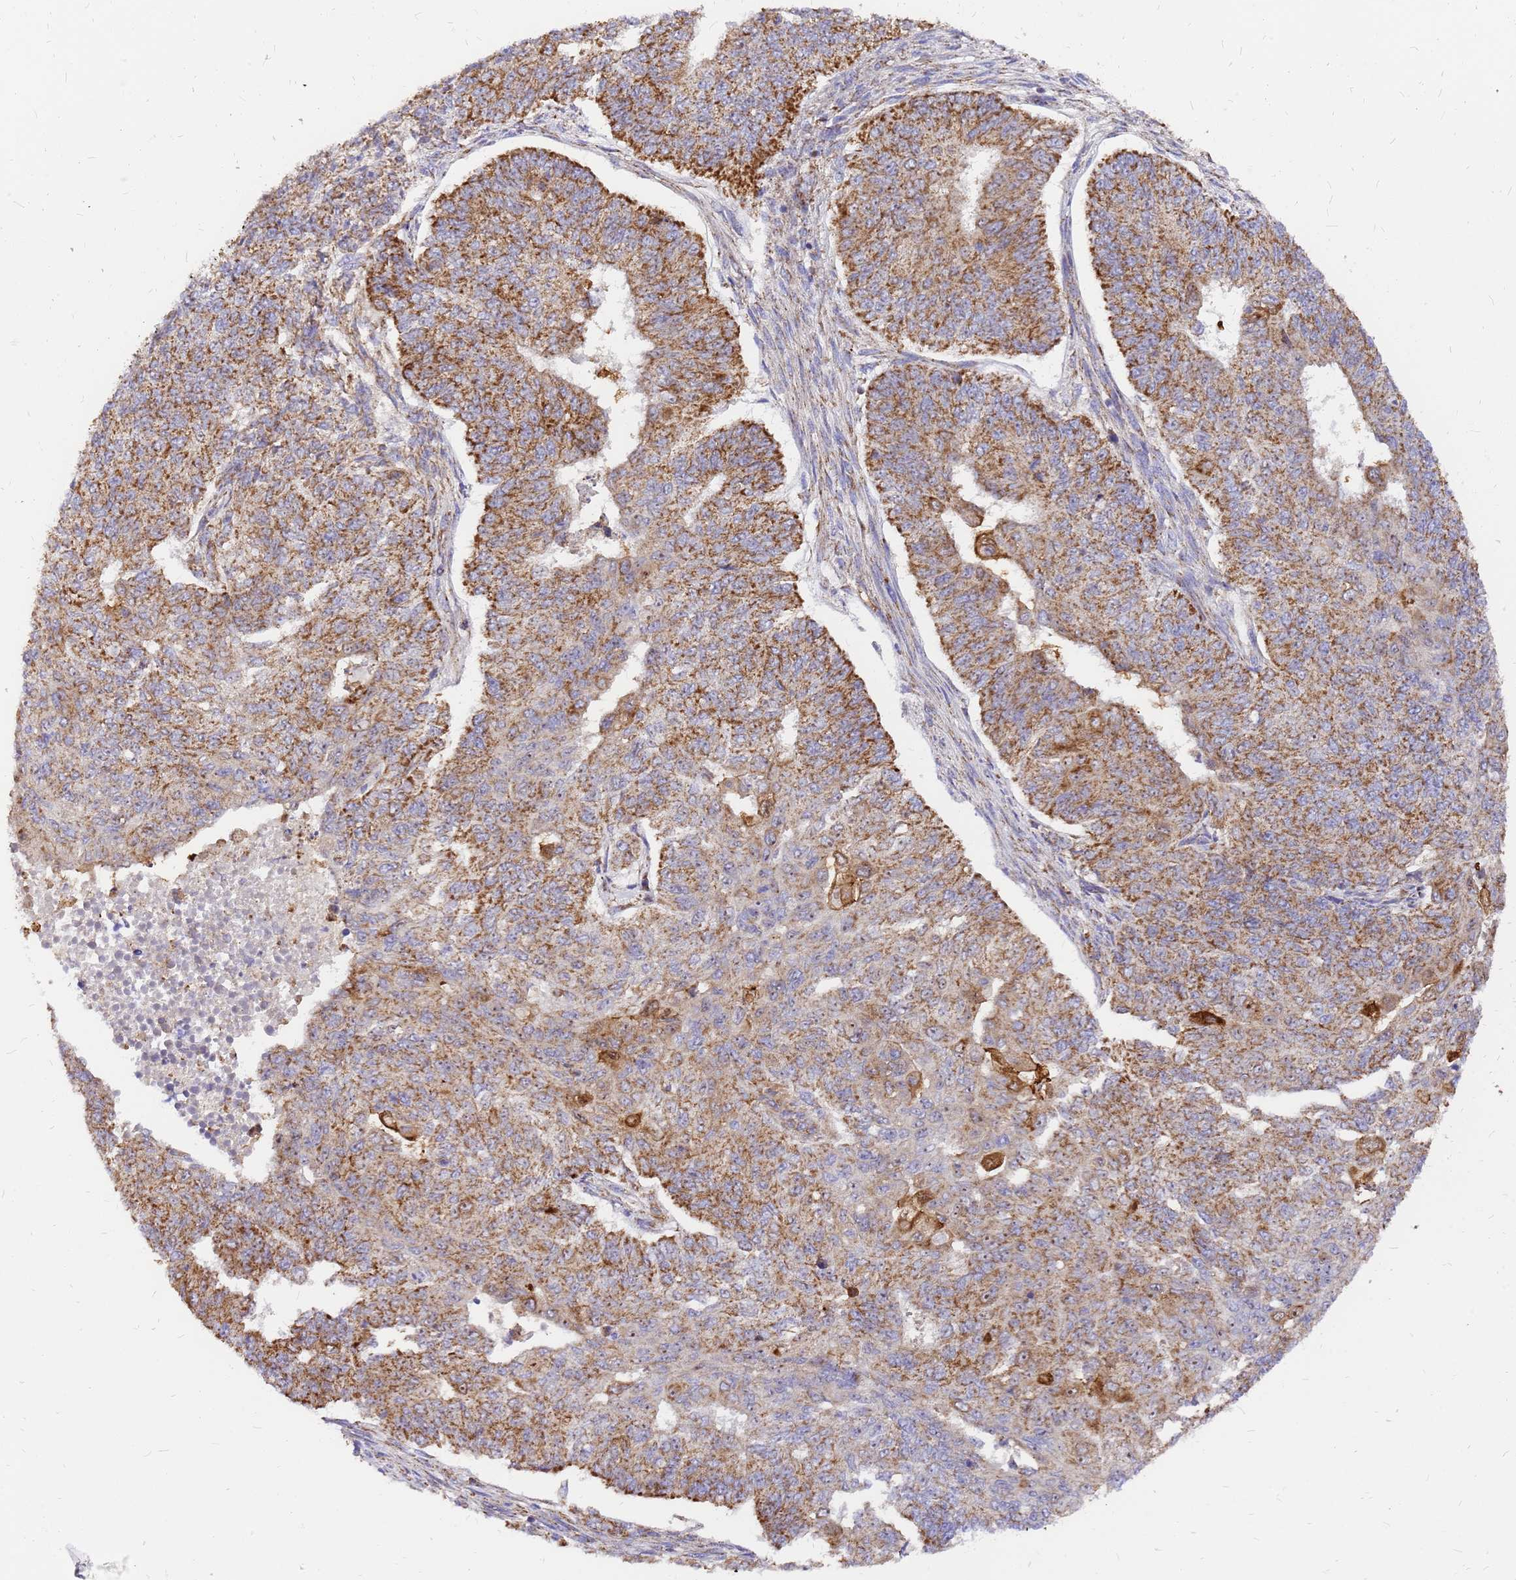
{"staining": {"intensity": "strong", "quantity": ">75%", "location": "cytoplasmic/membranous"}, "tissue": "endometrial cancer", "cell_type": "Tumor cells", "image_type": "cancer", "snomed": [{"axis": "morphology", "description": "Adenocarcinoma, NOS"}, {"axis": "topography", "description": "Endometrium"}], "caption": "About >75% of tumor cells in human endometrial adenocarcinoma display strong cytoplasmic/membranous protein staining as visualized by brown immunohistochemical staining.", "gene": "MRPS26", "patient": {"sex": "female", "age": 32}}